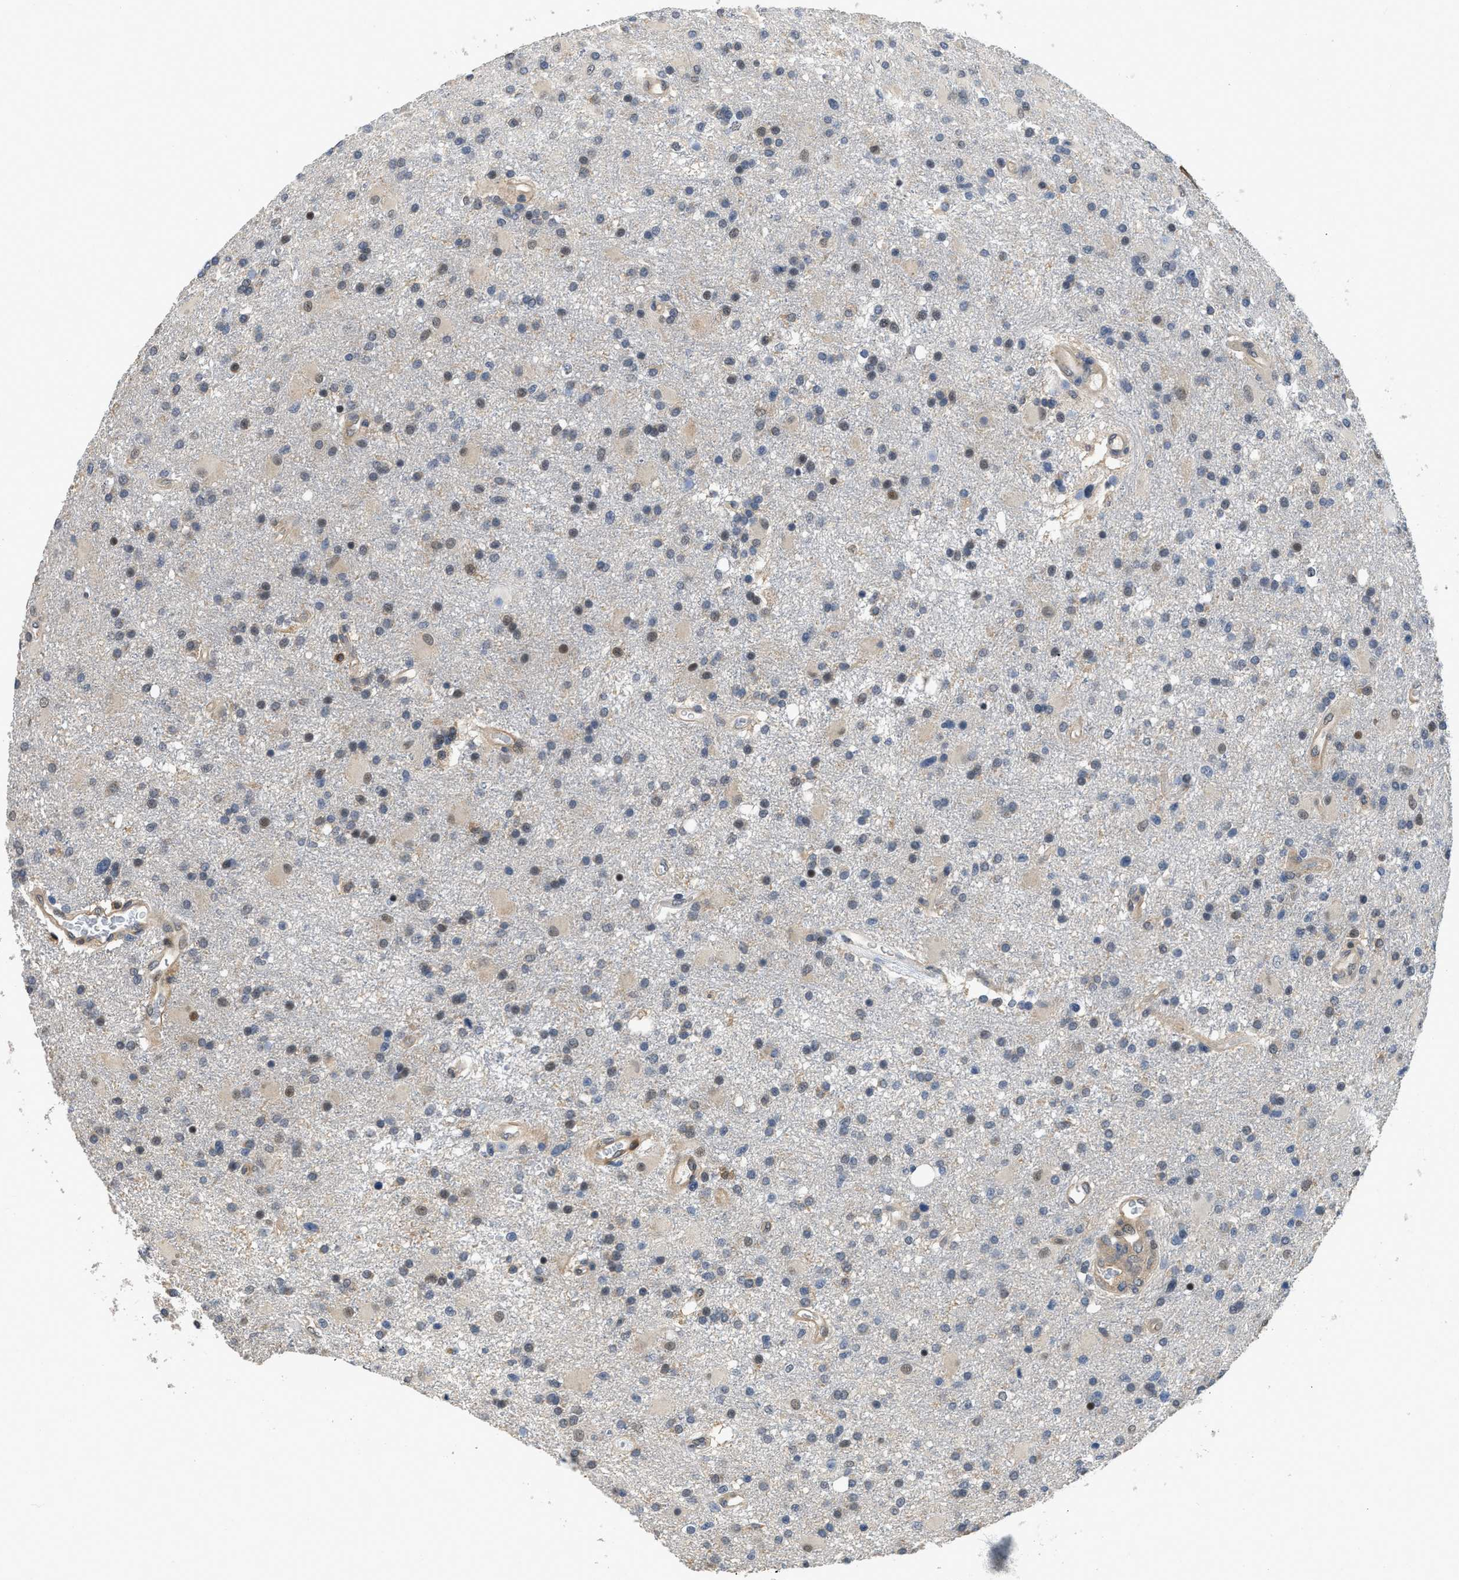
{"staining": {"intensity": "weak", "quantity": "<25%", "location": "nuclear"}, "tissue": "glioma", "cell_type": "Tumor cells", "image_type": "cancer", "snomed": [{"axis": "morphology", "description": "Glioma, malignant, High grade"}, {"axis": "topography", "description": "Brain"}], "caption": "DAB (3,3'-diaminobenzidine) immunohistochemical staining of human glioma shows no significant expression in tumor cells.", "gene": "TES", "patient": {"sex": "male", "age": 72}}